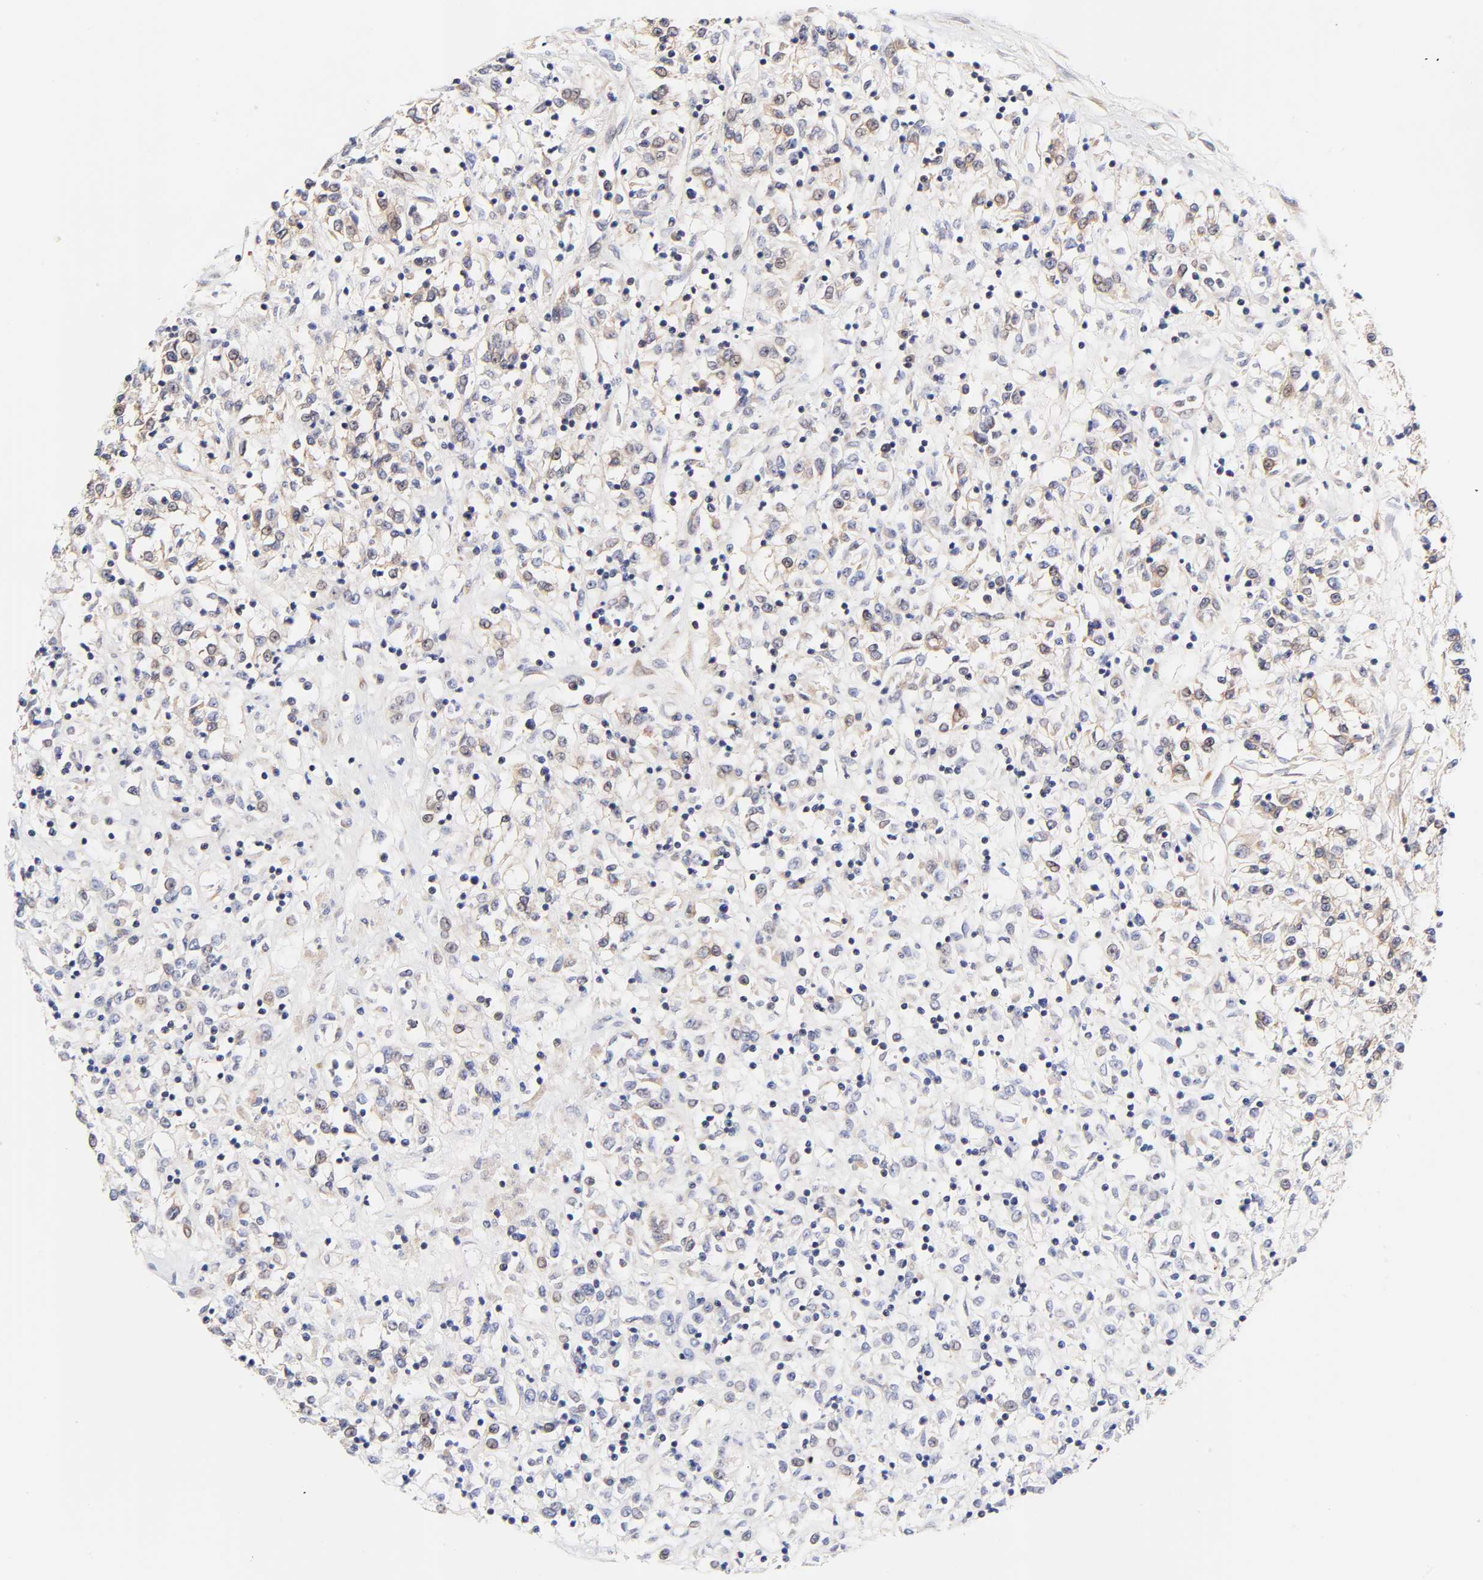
{"staining": {"intensity": "moderate", "quantity": "<25%", "location": "nuclear"}, "tissue": "renal cancer", "cell_type": "Tumor cells", "image_type": "cancer", "snomed": [{"axis": "morphology", "description": "Adenocarcinoma, NOS"}, {"axis": "topography", "description": "Kidney"}], "caption": "An IHC image of neoplastic tissue is shown. Protein staining in brown labels moderate nuclear positivity in adenocarcinoma (renal) within tumor cells. The staining was performed using DAB (3,3'-diaminobenzidine), with brown indicating positive protein expression. Nuclei are stained blue with hematoxylin.", "gene": "TXNL1", "patient": {"sex": "female", "age": 76}}